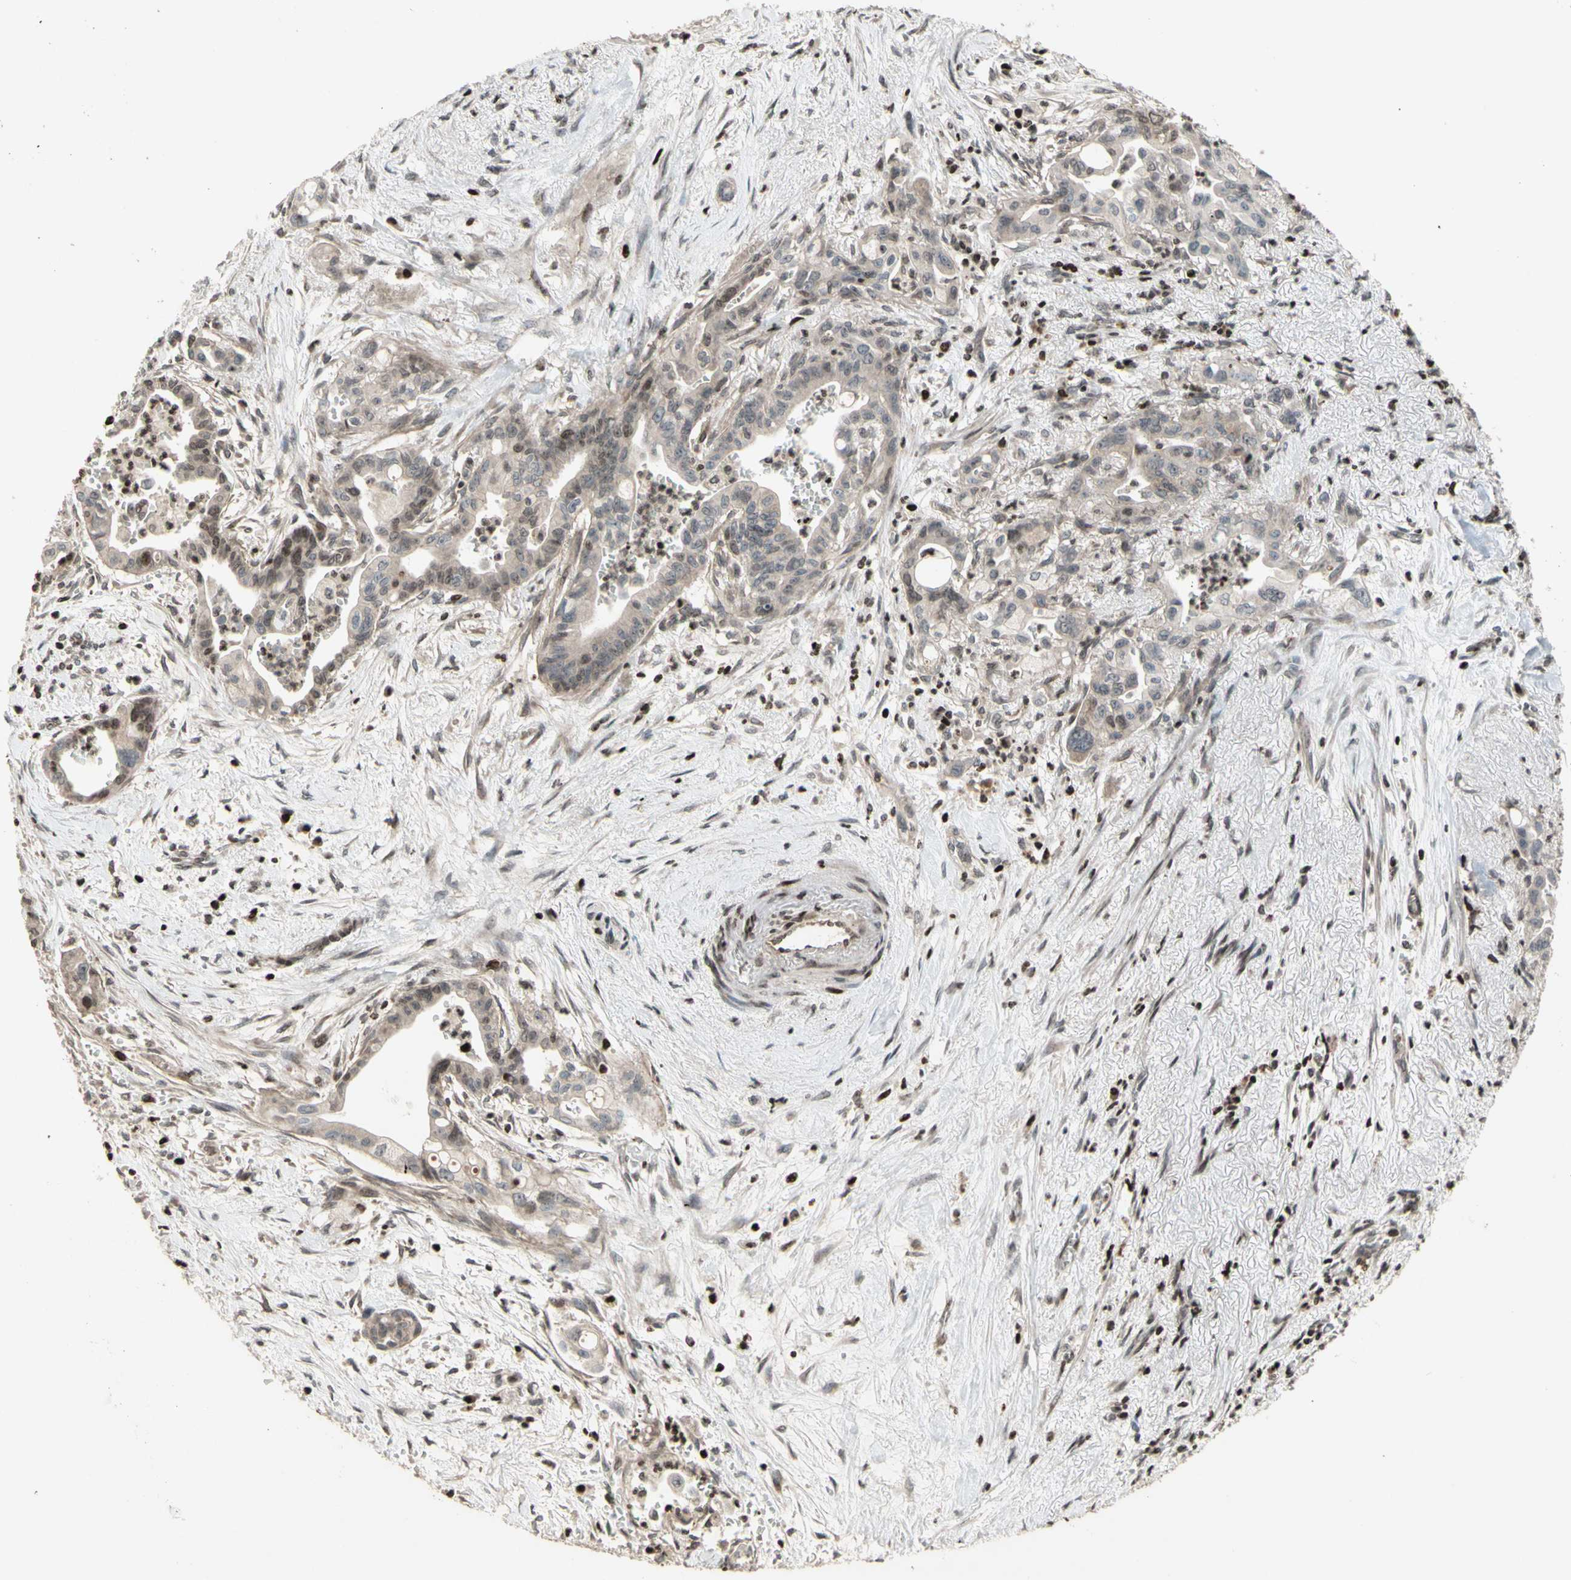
{"staining": {"intensity": "negative", "quantity": "none", "location": "none"}, "tissue": "pancreatic cancer", "cell_type": "Tumor cells", "image_type": "cancer", "snomed": [{"axis": "morphology", "description": "Adenocarcinoma, NOS"}, {"axis": "topography", "description": "Pancreas"}], "caption": "Immunohistochemistry of pancreatic adenocarcinoma reveals no expression in tumor cells.", "gene": "POLA1", "patient": {"sex": "male", "age": 70}}